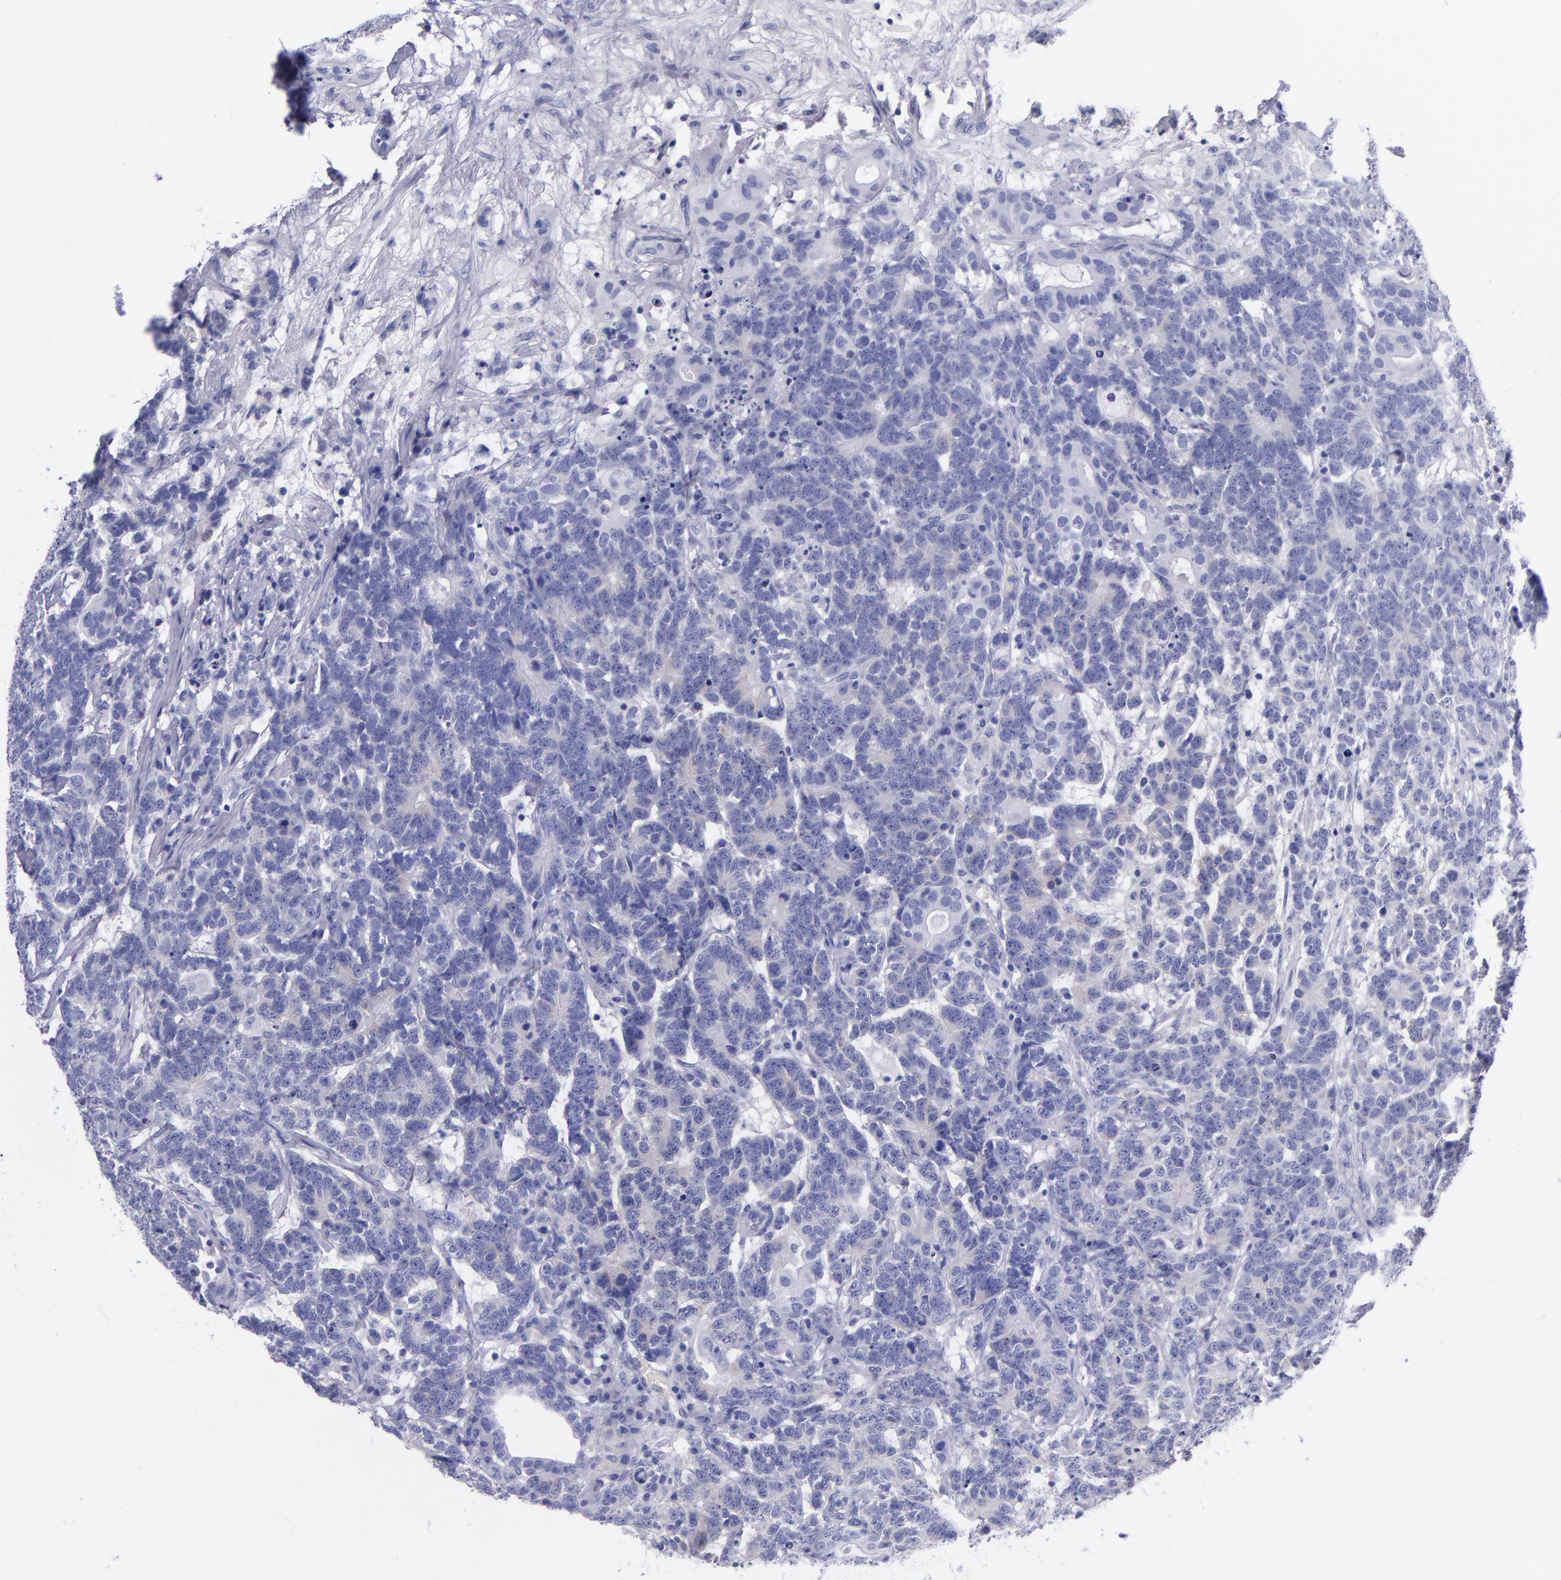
{"staining": {"intensity": "negative", "quantity": "none", "location": "none"}, "tissue": "testis cancer", "cell_type": "Tumor cells", "image_type": "cancer", "snomed": [{"axis": "morphology", "description": "Carcinoma, Embryonal, NOS"}, {"axis": "topography", "description": "Testis"}], "caption": "The micrograph shows no significant positivity in tumor cells of testis embryonal carcinoma.", "gene": "SV2A", "patient": {"sex": "male", "age": 26}}